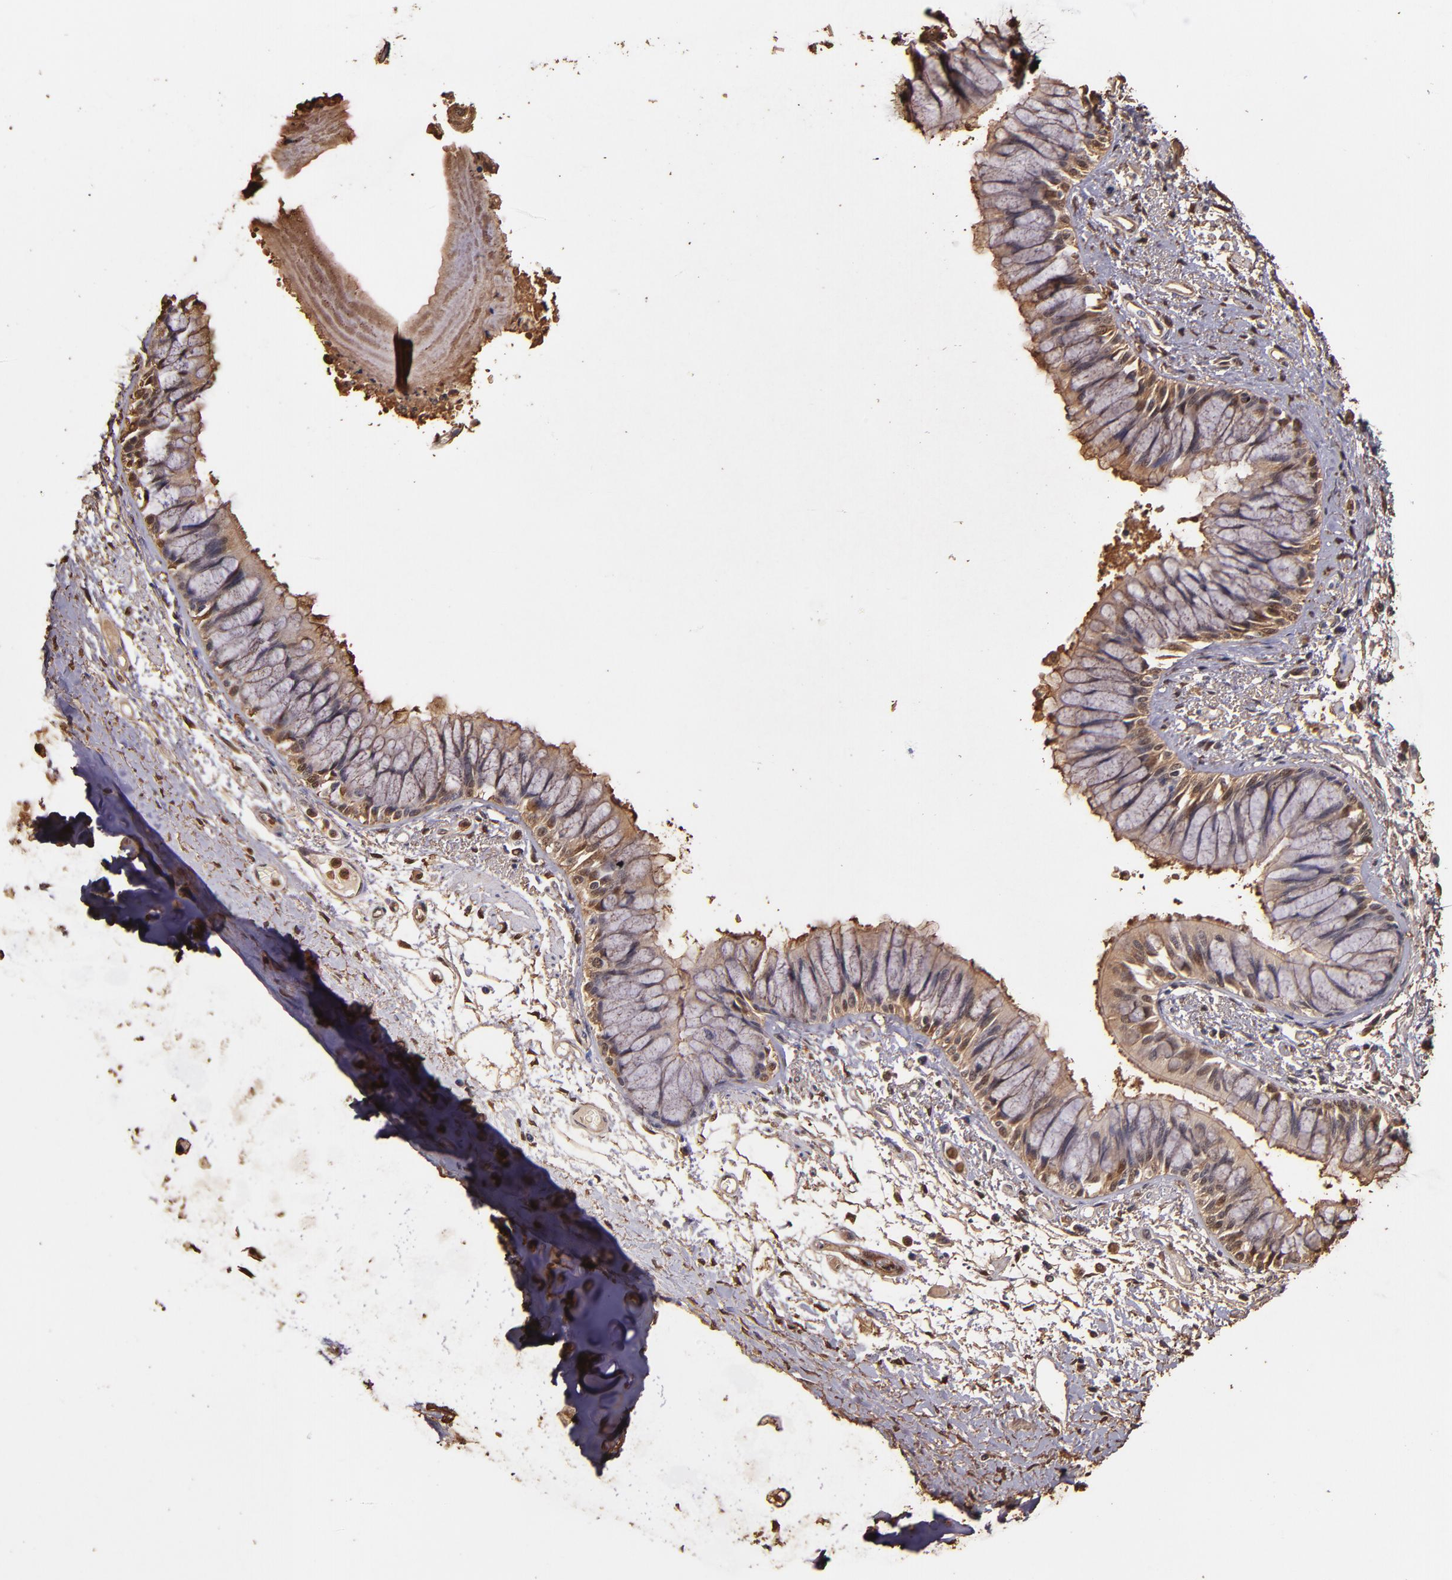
{"staining": {"intensity": "moderate", "quantity": ">75%", "location": "nuclear"}, "tissue": "bronchus", "cell_type": "Respiratory epithelial cells", "image_type": "normal", "snomed": [{"axis": "morphology", "description": "Normal tissue, NOS"}, {"axis": "topography", "description": "Cartilage tissue"}, {"axis": "topography", "description": "Bronchus"}, {"axis": "topography", "description": "Lung"}, {"axis": "topography", "description": "Peripheral nerve tissue"}], "caption": "A brown stain shows moderate nuclear staining of a protein in respiratory epithelial cells of normal bronchus.", "gene": "S100A6", "patient": {"sex": "female", "age": 49}}